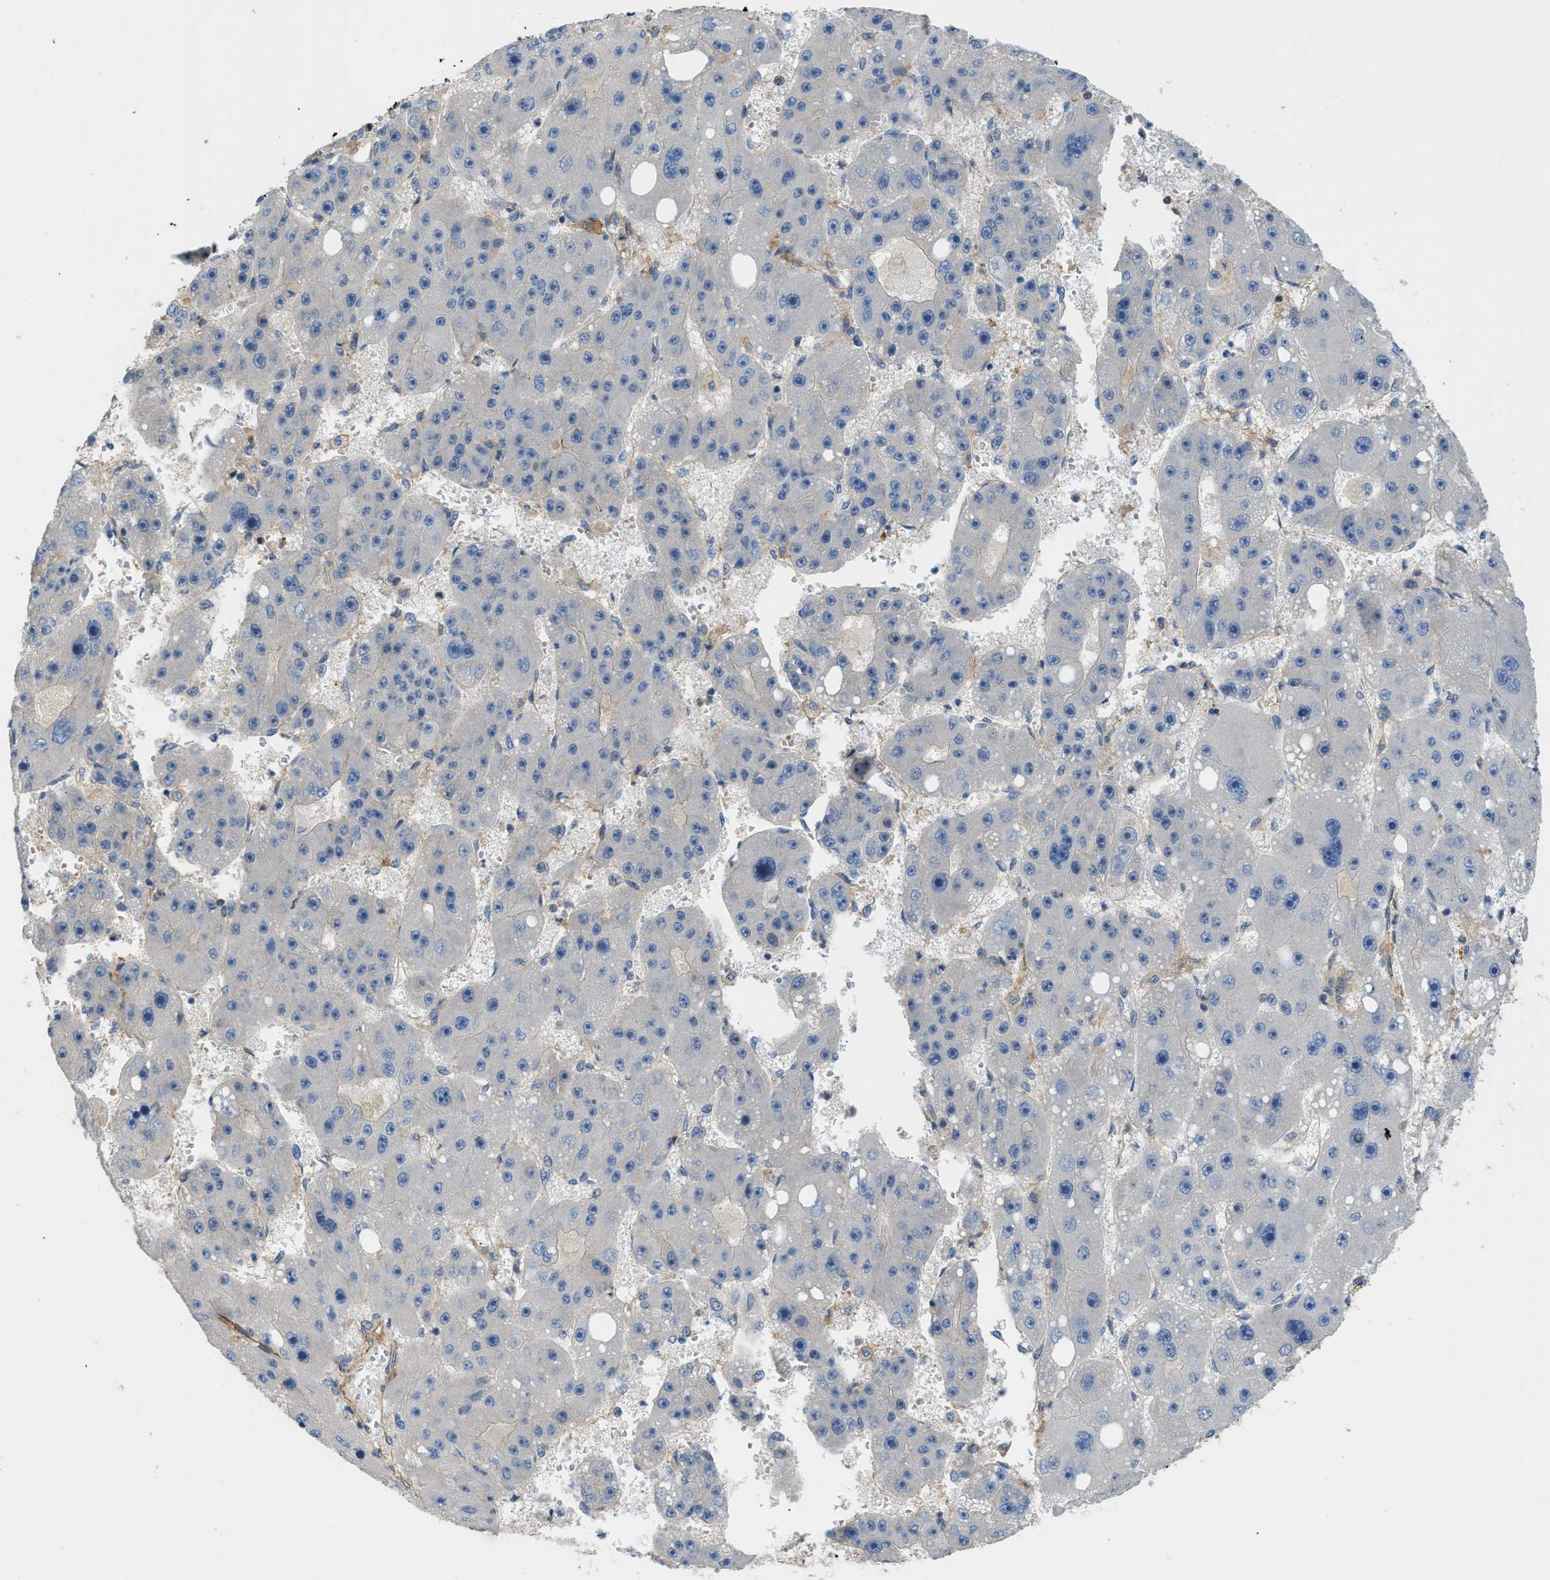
{"staining": {"intensity": "negative", "quantity": "none", "location": "none"}, "tissue": "liver cancer", "cell_type": "Tumor cells", "image_type": "cancer", "snomed": [{"axis": "morphology", "description": "Carcinoma, Hepatocellular, NOS"}, {"axis": "topography", "description": "Liver"}], "caption": "DAB immunohistochemical staining of human hepatocellular carcinoma (liver) shows no significant positivity in tumor cells.", "gene": "TRAK2", "patient": {"sex": "female", "age": 61}}